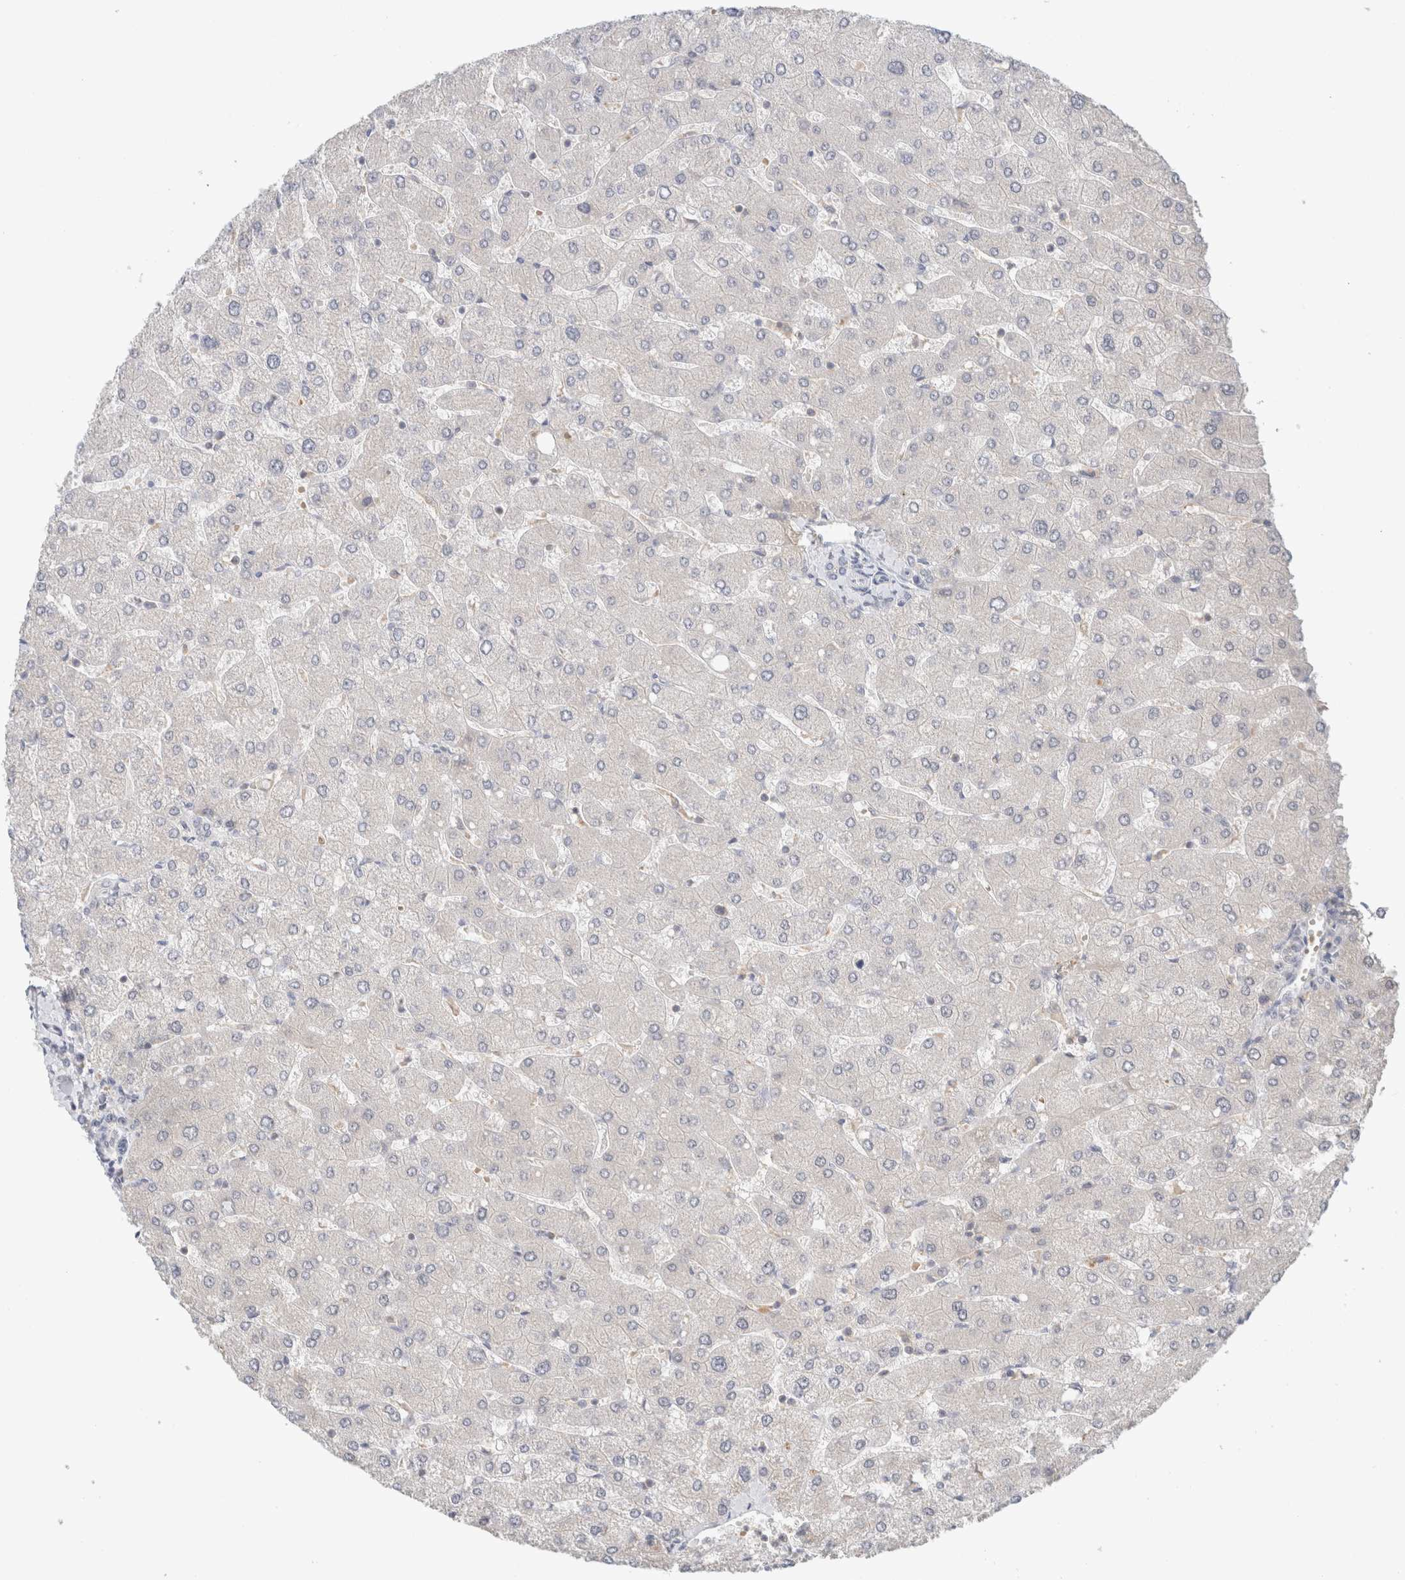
{"staining": {"intensity": "negative", "quantity": "none", "location": "none"}, "tissue": "liver", "cell_type": "Cholangiocytes", "image_type": "normal", "snomed": [{"axis": "morphology", "description": "Normal tissue, NOS"}, {"axis": "topography", "description": "Liver"}], "caption": "The image reveals no significant expression in cholangiocytes of liver.", "gene": "MRM3", "patient": {"sex": "male", "age": 55}}